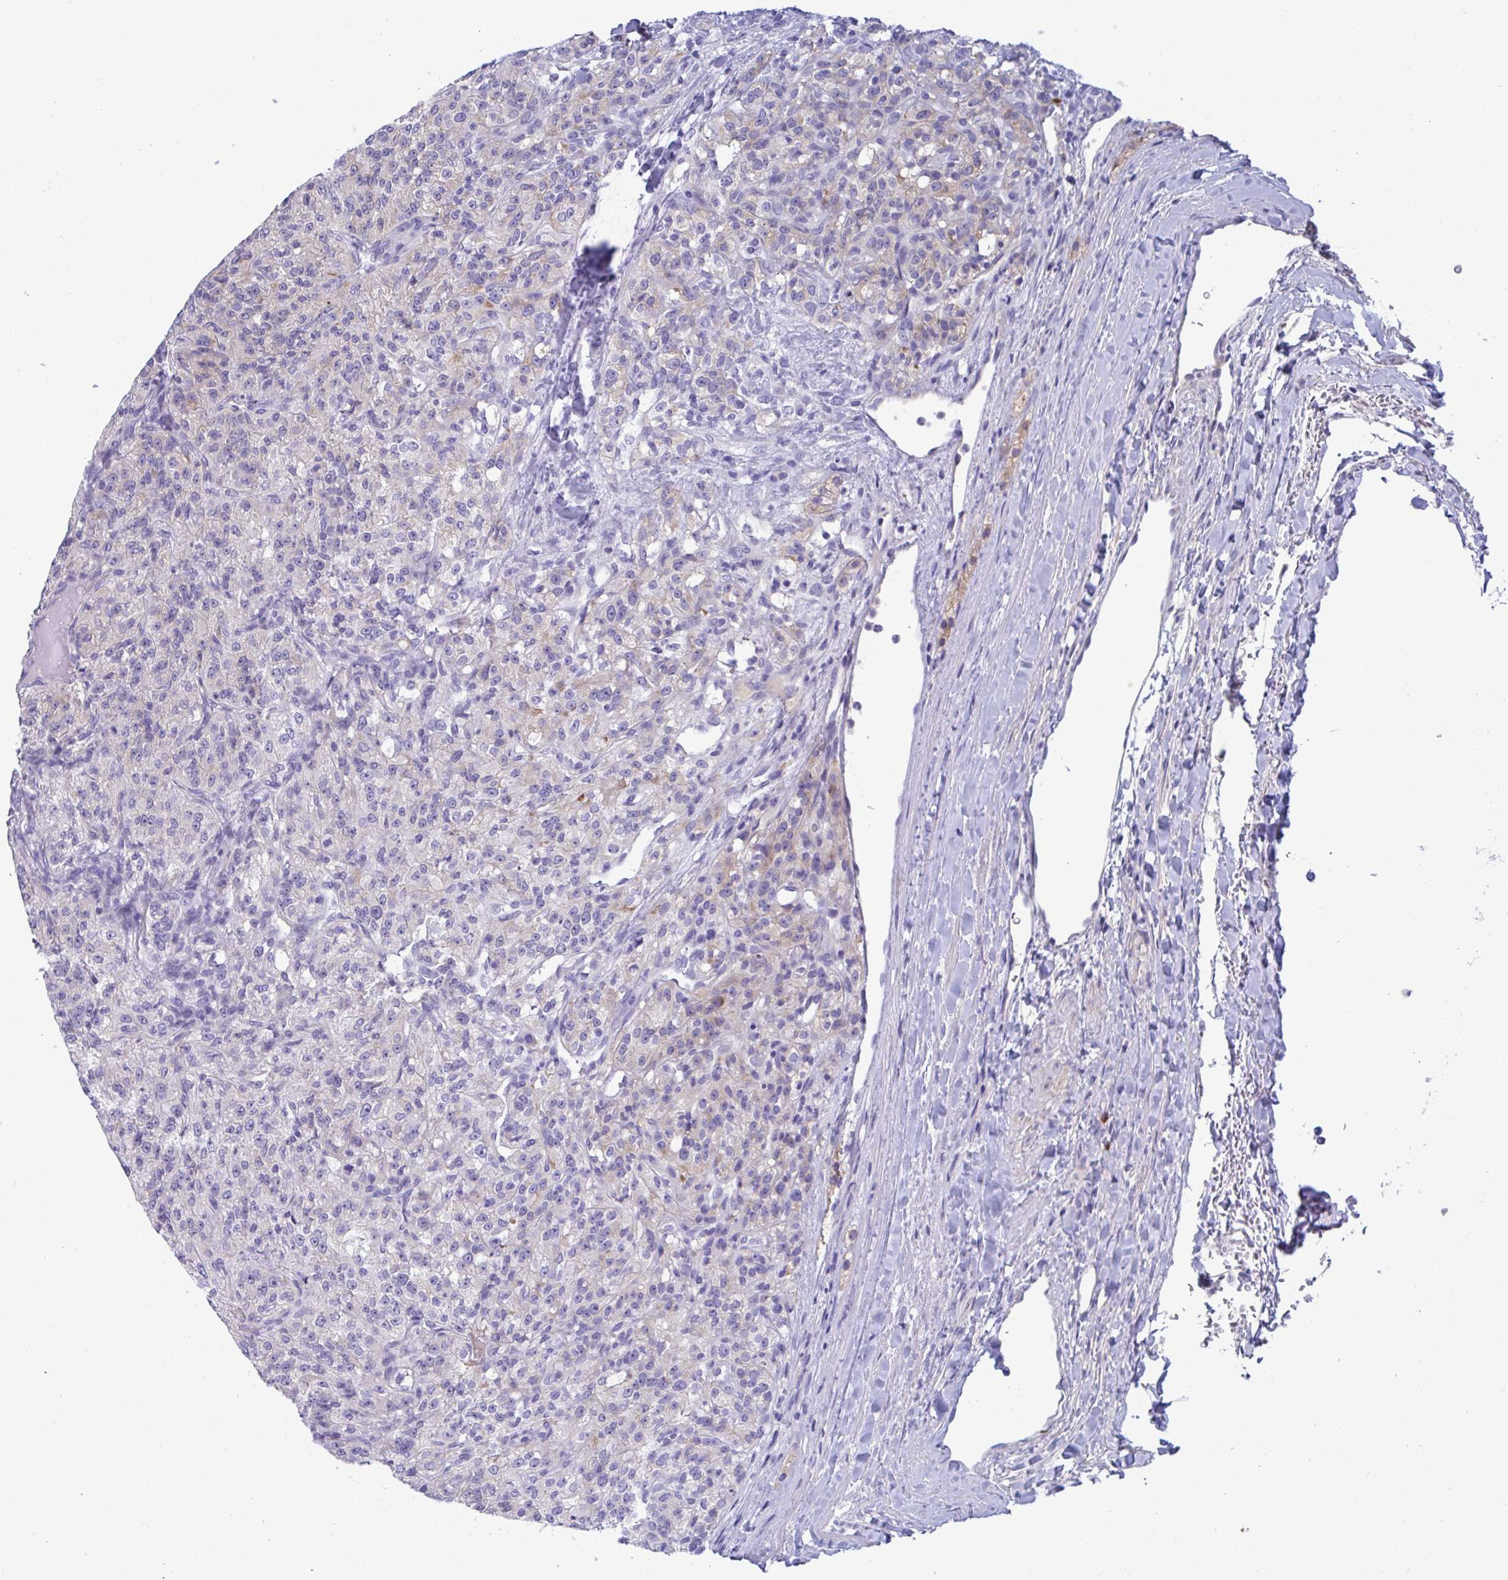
{"staining": {"intensity": "negative", "quantity": "none", "location": "none"}, "tissue": "renal cancer", "cell_type": "Tumor cells", "image_type": "cancer", "snomed": [{"axis": "morphology", "description": "Adenocarcinoma, NOS"}, {"axis": "topography", "description": "Kidney"}], "caption": "An immunohistochemistry histopathology image of renal adenocarcinoma is shown. There is no staining in tumor cells of renal adenocarcinoma.", "gene": "MS4A14", "patient": {"sex": "female", "age": 63}}